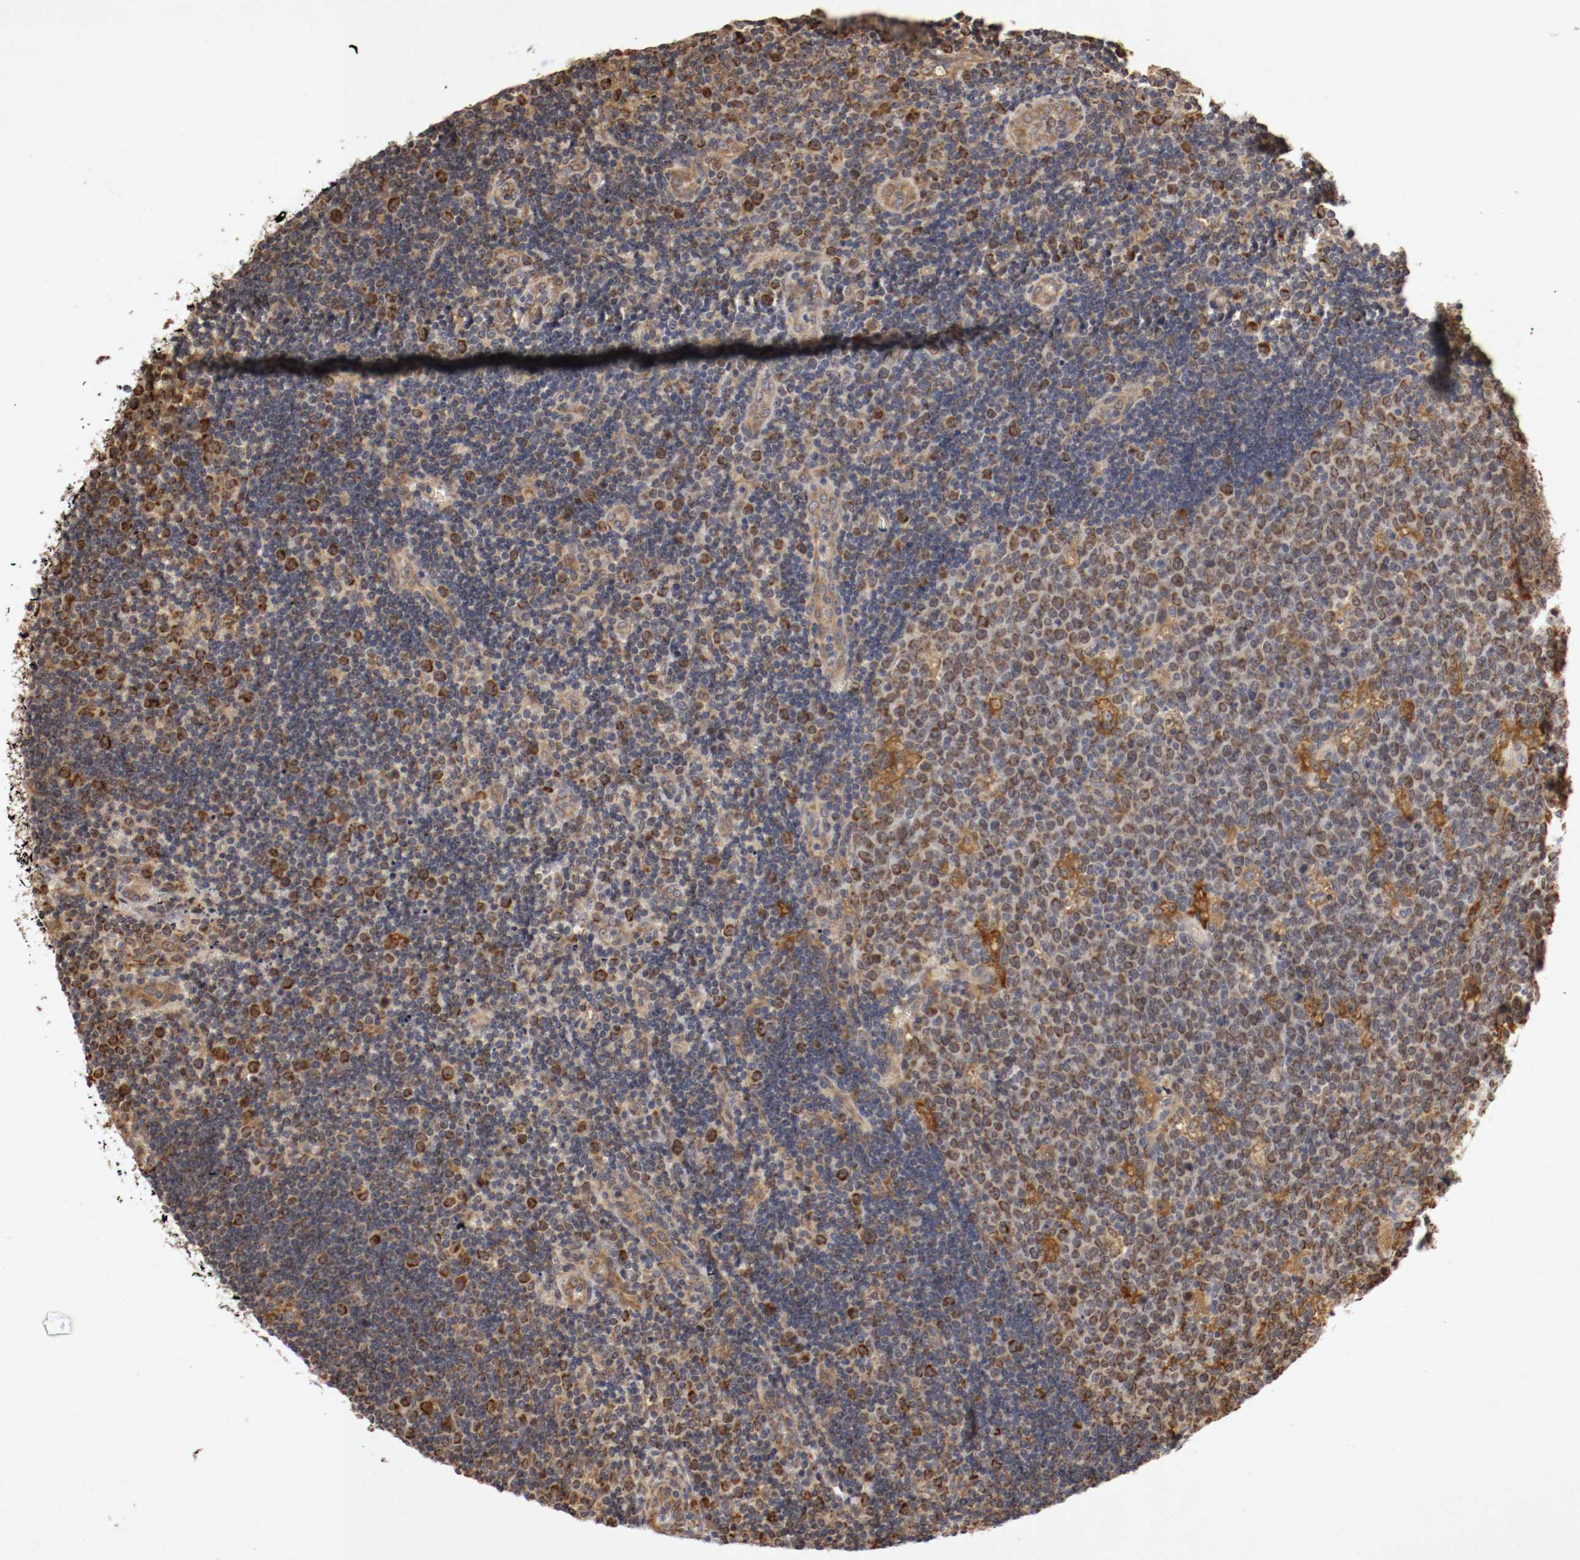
{"staining": {"intensity": "strong", "quantity": ">75%", "location": "cytoplasmic/membranous"}, "tissue": "lymph node", "cell_type": "Germinal center cells", "image_type": "normal", "snomed": [{"axis": "morphology", "description": "Normal tissue, NOS"}, {"axis": "topography", "description": "Lymph node"}, {"axis": "topography", "description": "Salivary gland"}], "caption": "Protein staining displays strong cytoplasmic/membranous positivity in approximately >75% of germinal center cells in unremarkable lymph node. The protein is stained brown, and the nuclei are stained in blue (DAB (3,3'-diaminobenzidine) IHC with brightfield microscopy, high magnification).", "gene": "VEZT", "patient": {"sex": "male", "age": 8}}